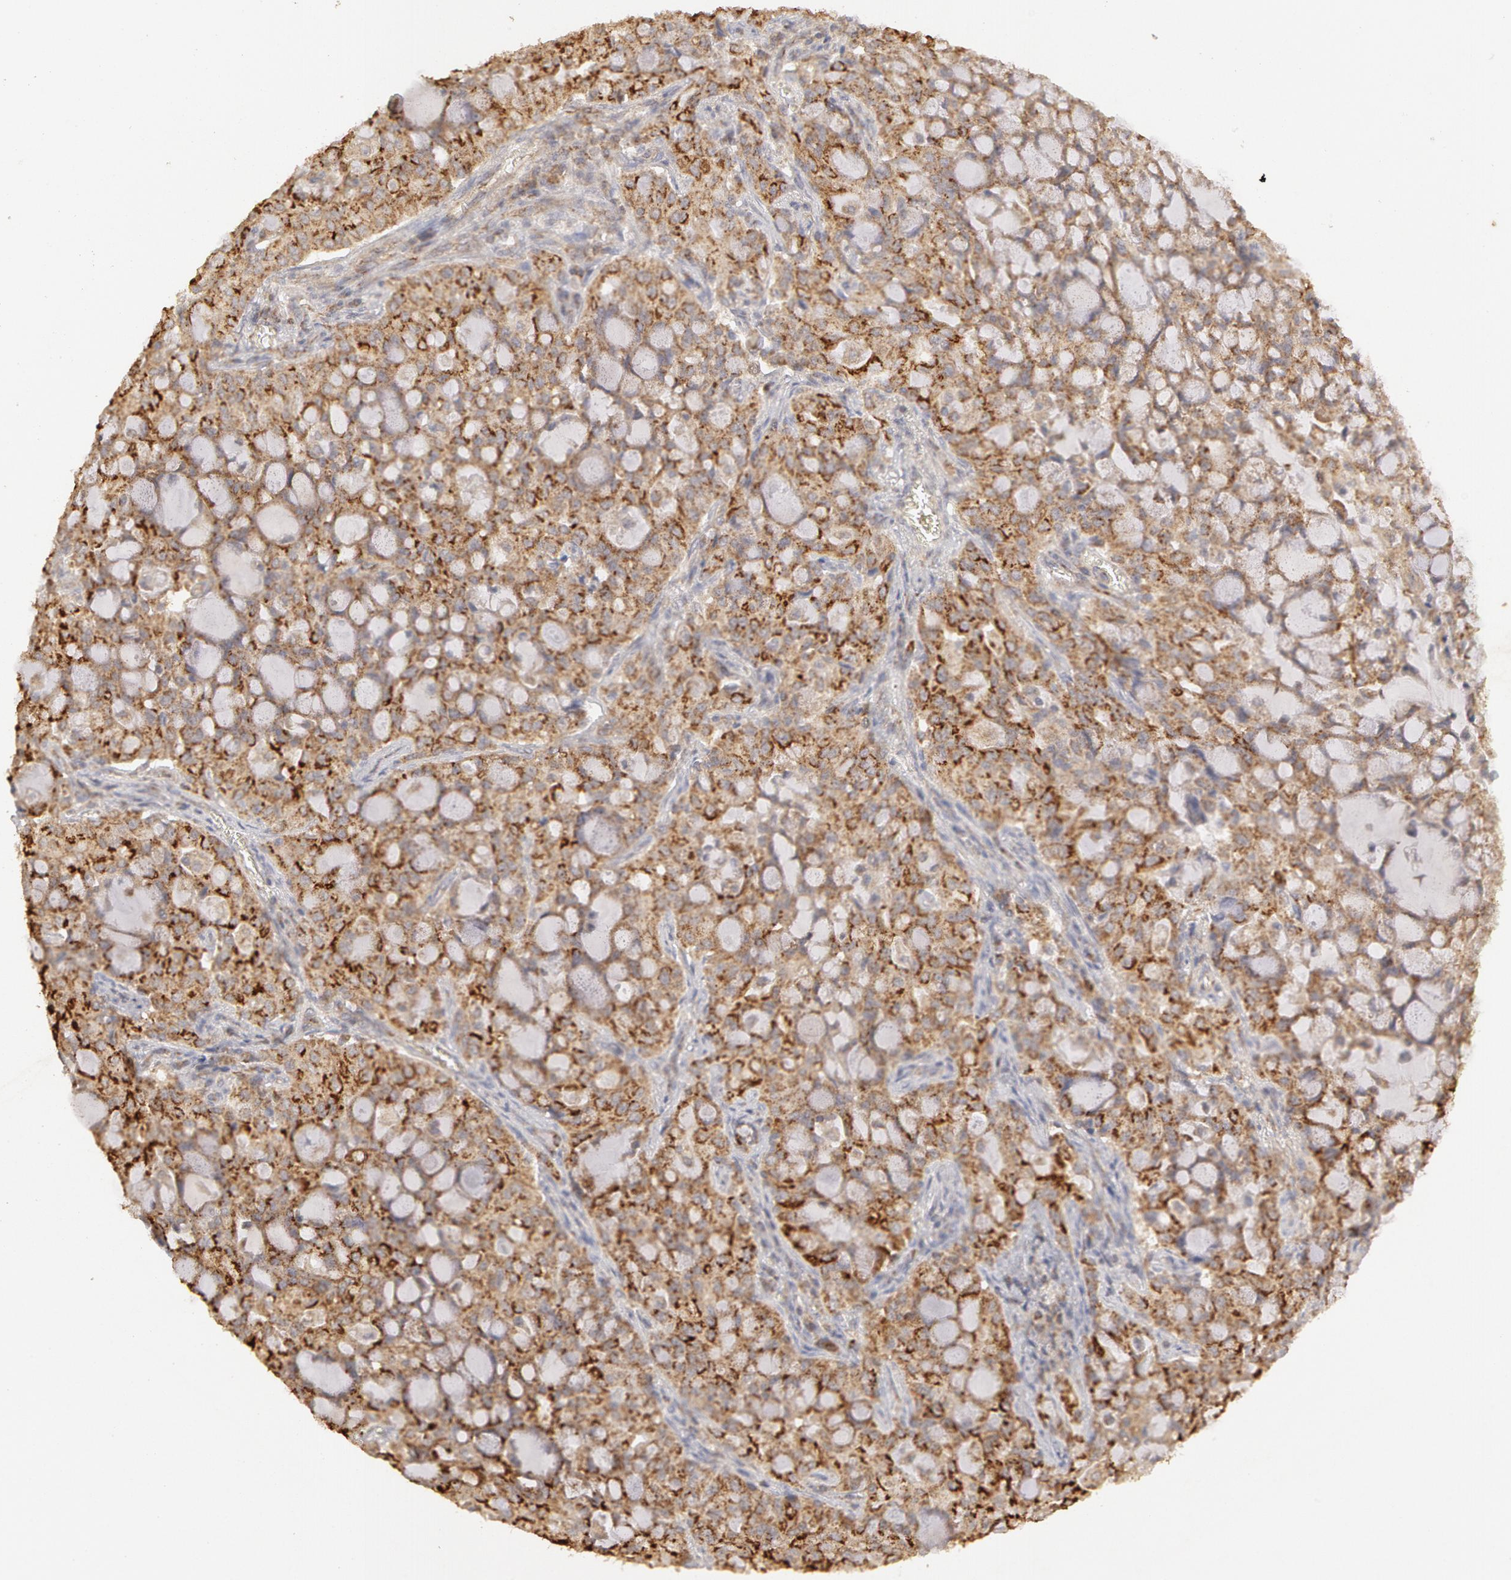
{"staining": {"intensity": "moderate", "quantity": ">75%", "location": "cytoplasmic/membranous"}, "tissue": "lung cancer", "cell_type": "Tumor cells", "image_type": "cancer", "snomed": [{"axis": "morphology", "description": "Adenocarcinoma, NOS"}, {"axis": "topography", "description": "Lung"}], "caption": "High-magnification brightfield microscopy of lung cancer (adenocarcinoma) stained with DAB (brown) and counterstained with hematoxylin (blue). tumor cells exhibit moderate cytoplasmic/membranous expression is seen in approximately>75% of cells.", "gene": "ADPRH", "patient": {"sex": "female", "age": 44}}